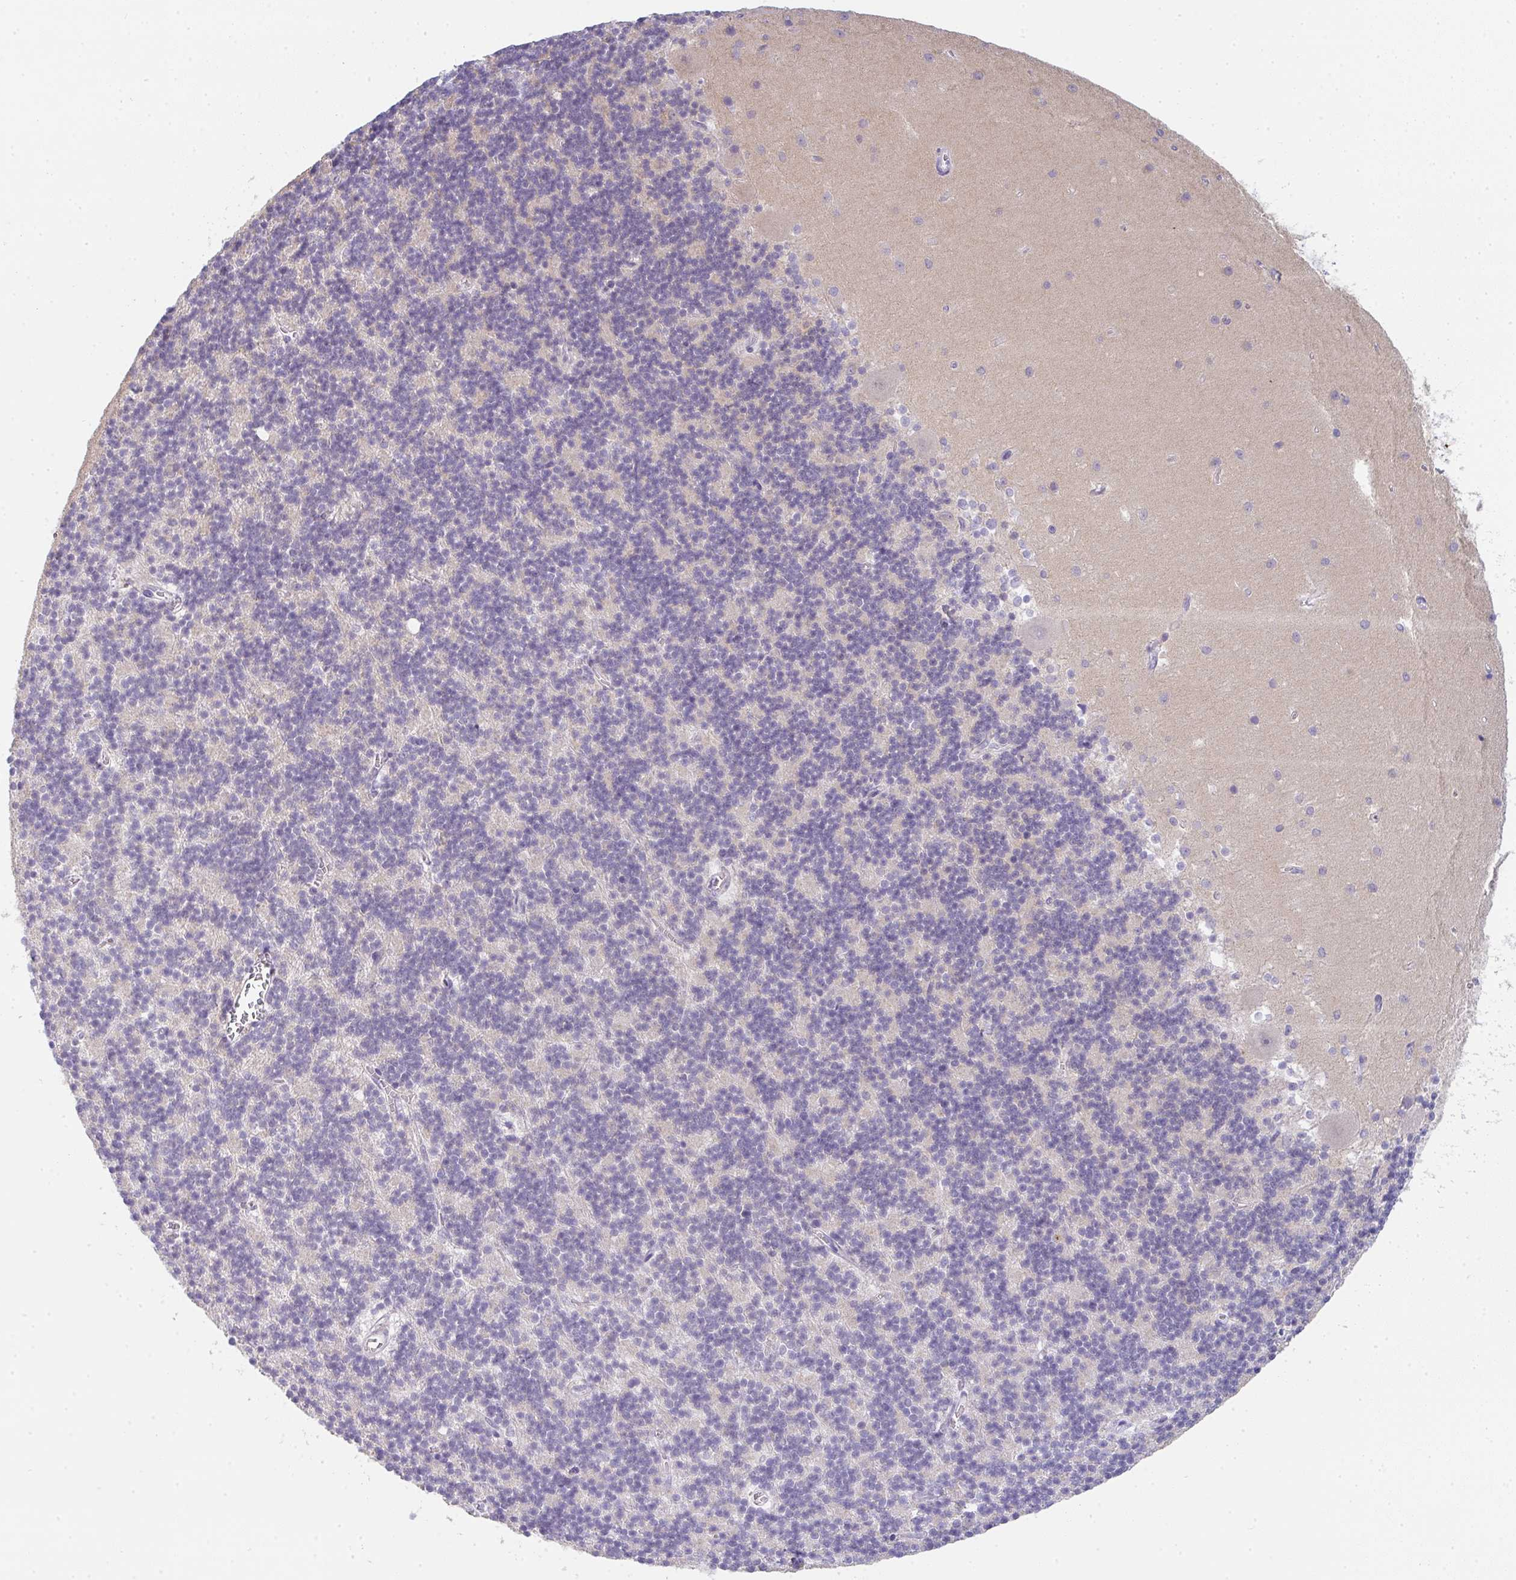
{"staining": {"intensity": "negative", "quantity": "none", "location": "none"}, "tissue": "cerebellum", "cell_type": "Cells in granular layer", "image_type": "normal", "snomed": [{"axis": "morphology", "description": "Normal tissue, NOS"}, {"axis": "topography", "description": "Cerebellum"}], "caption": "Protein analysis of unremarkable cerebellum reveals no significant staining in cells in granular layer. The staining was performed using DAB (3,3'-diaminobenzidine) to visualize the protein expression in brown, while the nuclei were stained in blue with hematoxylin (Magnification: 20x).", "gene": "CACNA1S", "patient": {"sex": "male", "age": 54}}